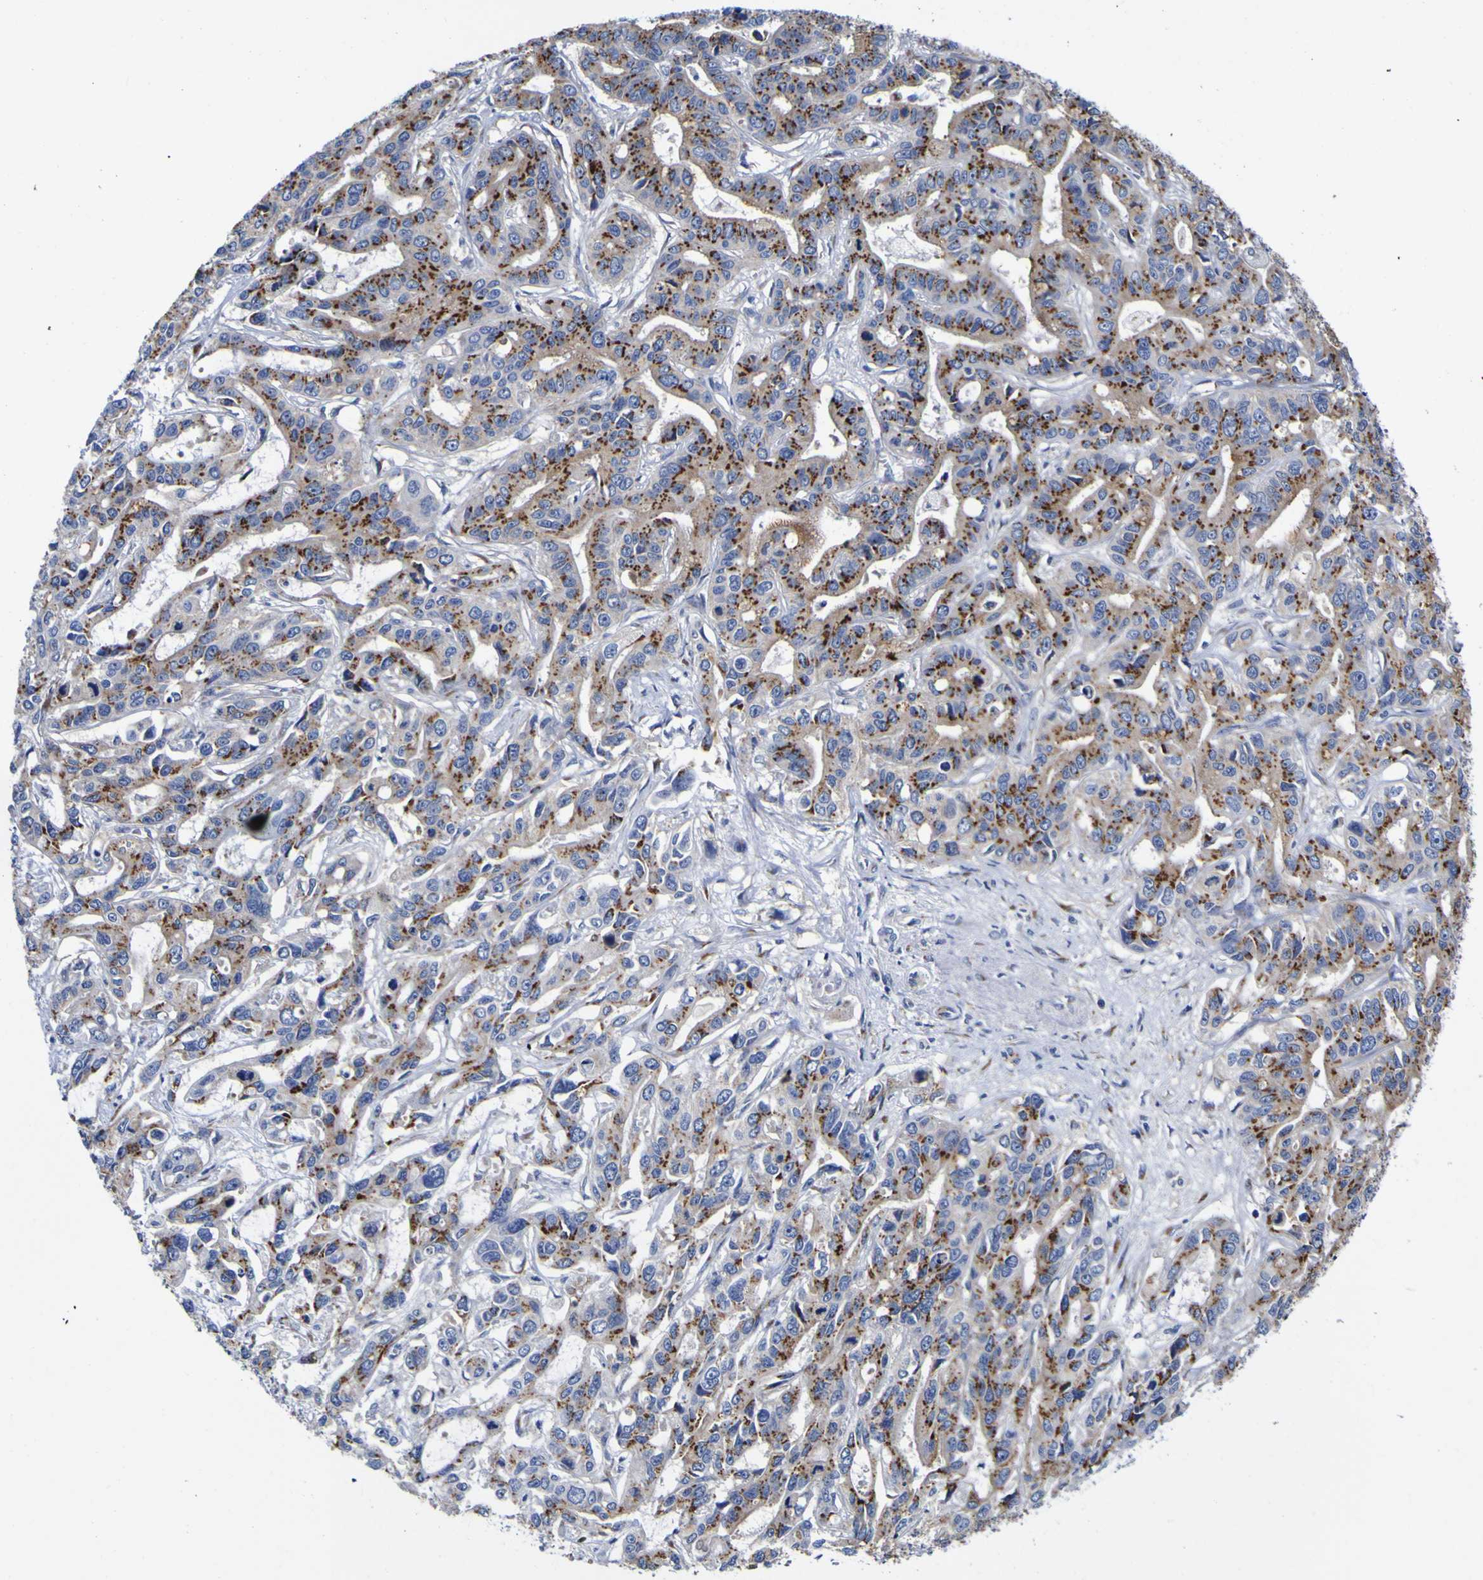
{"staining": {"intensity": "strong", "quantity": ">75%", "location": "cytoplasmic/membranous"}, "tissue": "liver cancer", "cell_type": "Tumor cells", "image_type": "cancer", "snomed": [{"axis": "morphology", "description": "Cholangiocarcinoma"}, {"axis": "topography", "description": "Liver"}], "caption": "Immunohistochemistry (IHC) (DAB (3,3'-diaminobenzidine)) staining of liver cholangiocarcinoma reveals strong cytoplasmic/membranous protein positivity in about >75% of tumor cells.", "gene": "GOLM1", "patient": {"sex": "female", "age": 65}}